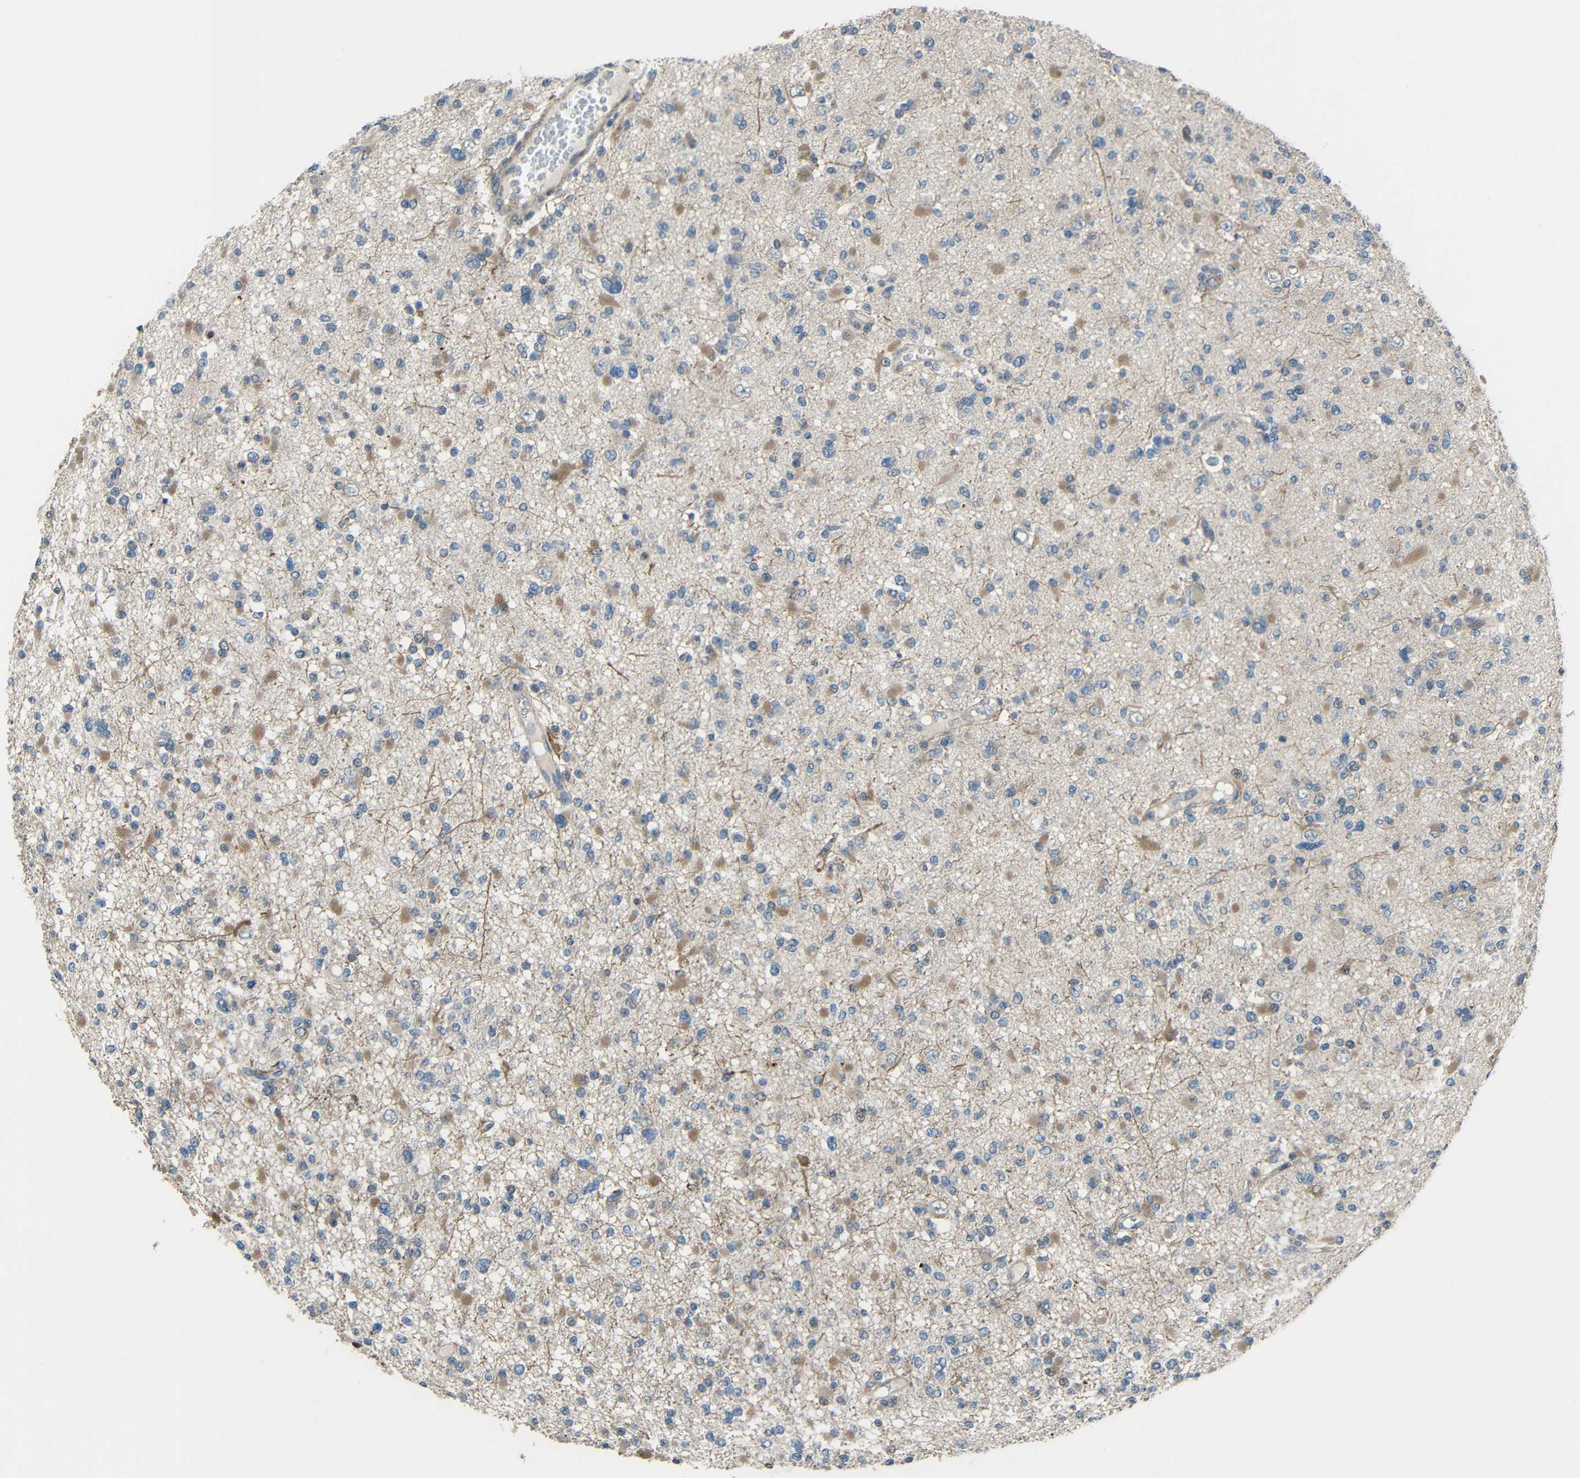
{"staining": {"intensity": "moderate", "quantity": "<25%", "location": "cytoplasmic/membranous"}, "tissue": "glioma", "cell_type": "Tumor cells", "image_type": "cancer", "snomed": [{"axis": "morphology", "description": "Glioma, malignant, Low grade"}, {"axis": "topography", "description": "Brain"}], "caption": "Protein expression analysis of human glioma reveals moderate cytoplasmic/membranous staining in approximately <25% of tumor cells.", "gene": "STBD1", "patient": {"sex": "female", "age": 22}}